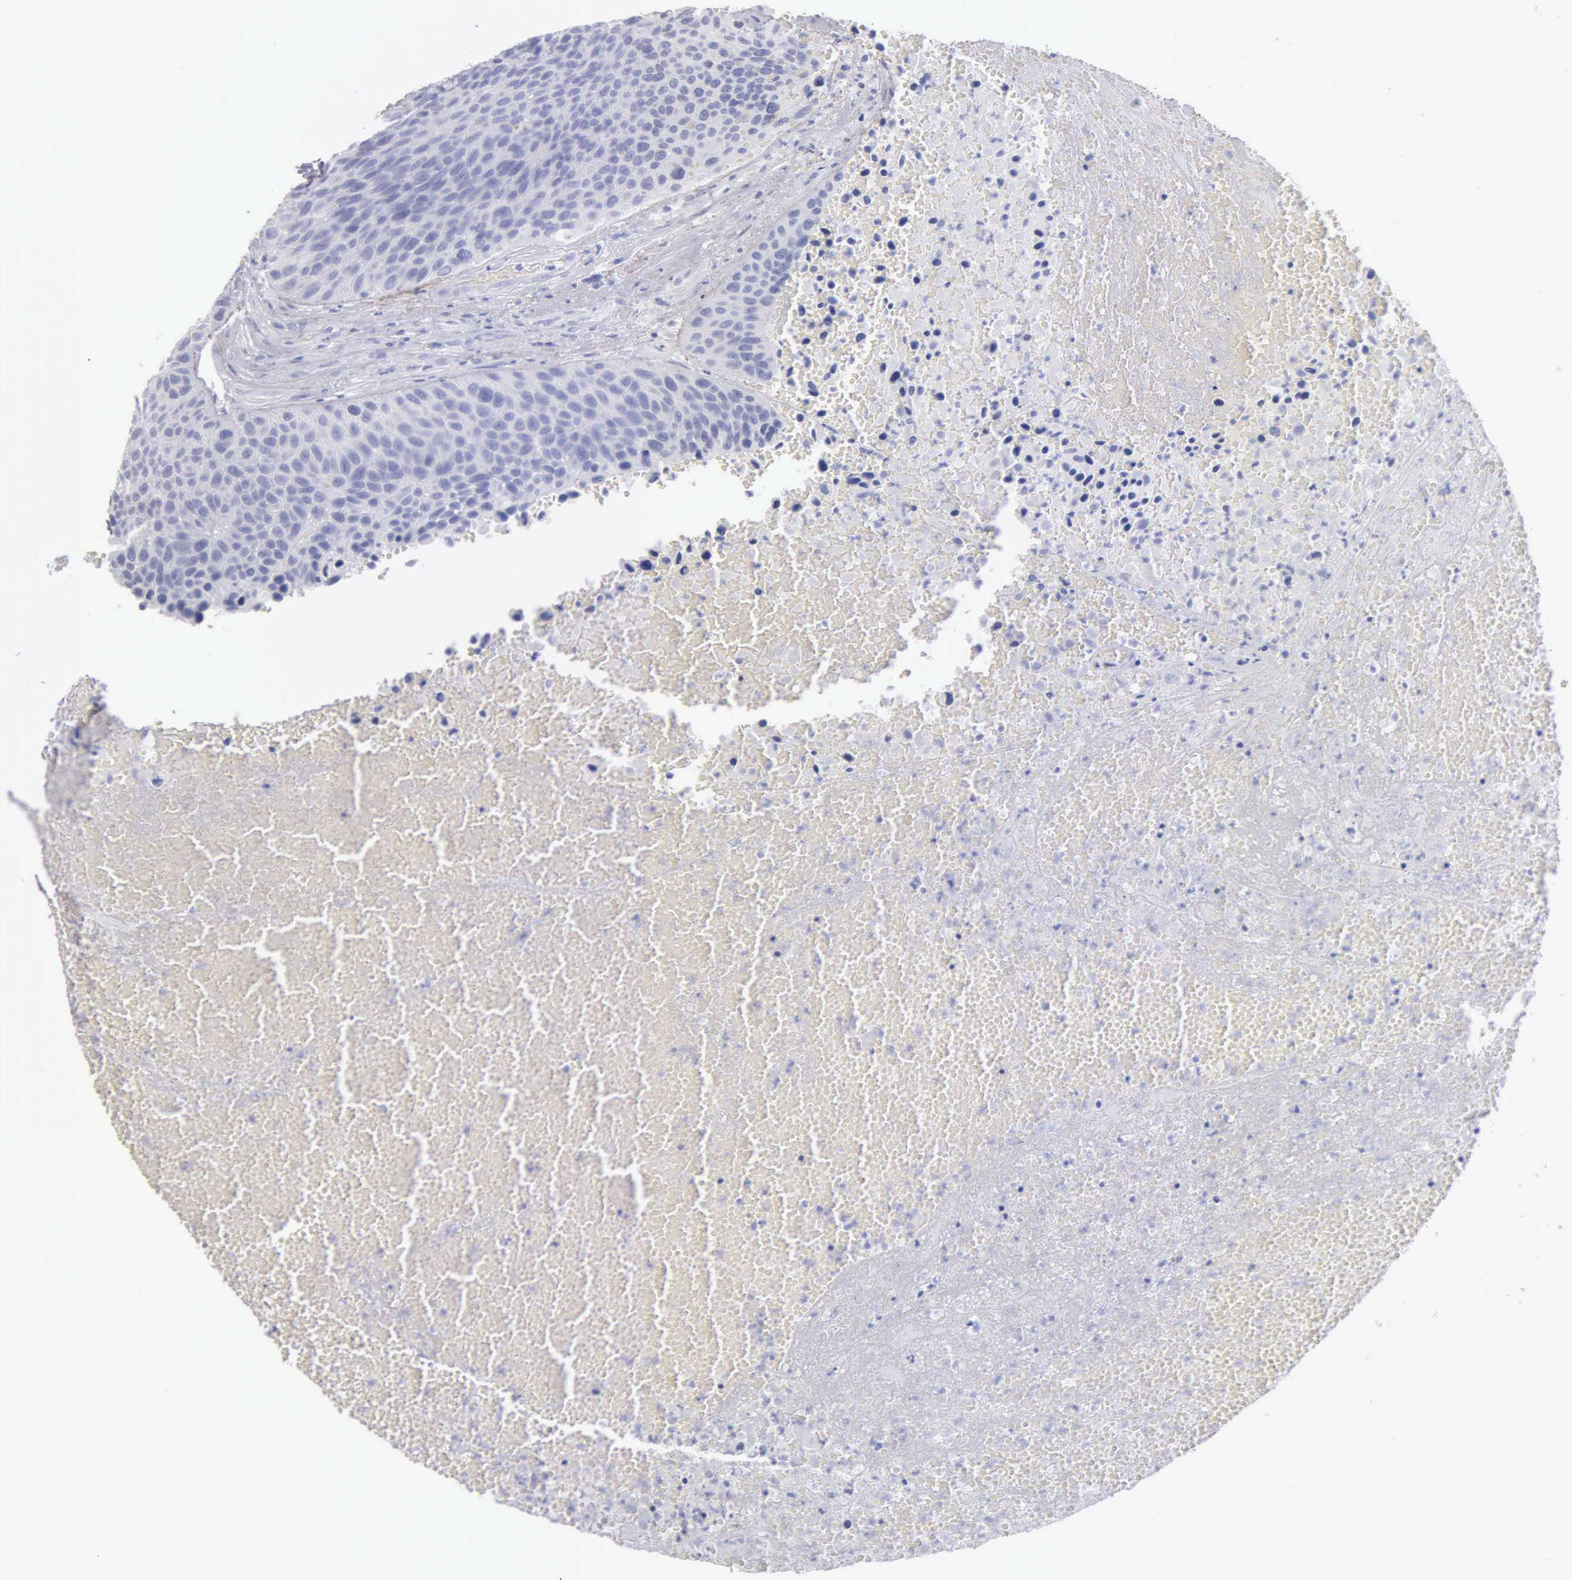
{"staining": {"intensity": "negative", "quantity": "none", "location": "none"}, "tissue": "urothelial cancer", "cell_type": "Tumor cells", "image_type": "cancer", "snomed": [{"axis": "morphology", "description": "Urothelial carcinoma, High grade"}, {"axis": "topography", "description": "Urinary bladder"}], "caption": "Micrograph shows no protein positivity in tumor cells of urothelial carcinoma (high-grade) tissue.", "gene": "FBLN5", "patient": {"sex": "male", "age": 66}}